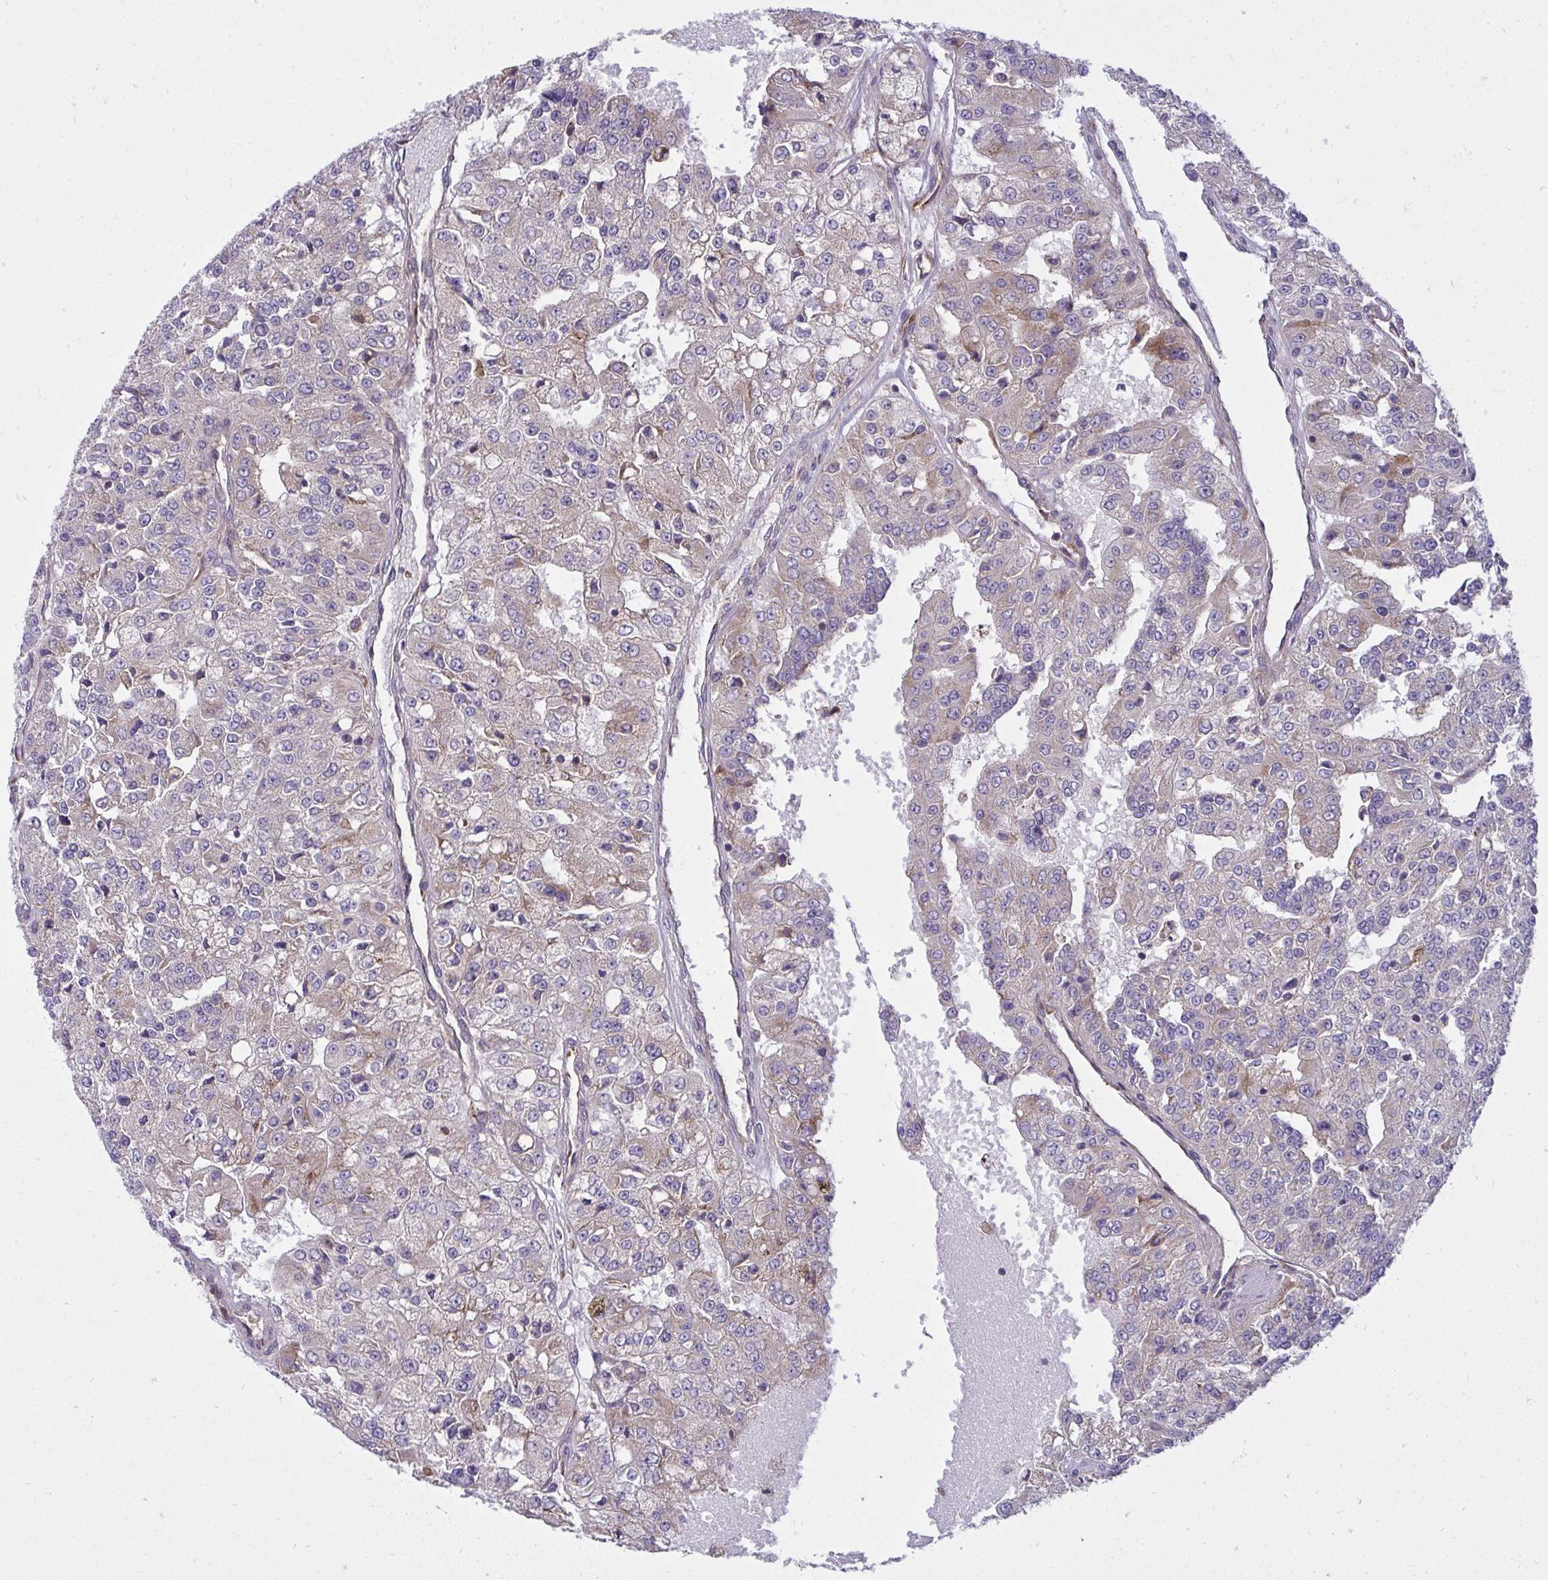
{"staining": {"intensity": "weak", "quantity": "<25%", "location": "cytoplasmic/membranous"}, "tissue": "renal cancer", "cell_type": "Tumor cells", "image_type": "cancer", "snomed": [{"axis": "morphology", "description": "Adenocarcinoma, NOS"}, {"axis": "topography", "description": "Kidney"}], "caption": "Immunohistochemistry of renal cancer (adenocarcinoma) shows no staining in tumor cells. (Brightfield microscopy of DAB IHC at high magnification).", "gene": "GFPT2", "patient": {"sex": "female", "age": 63}}